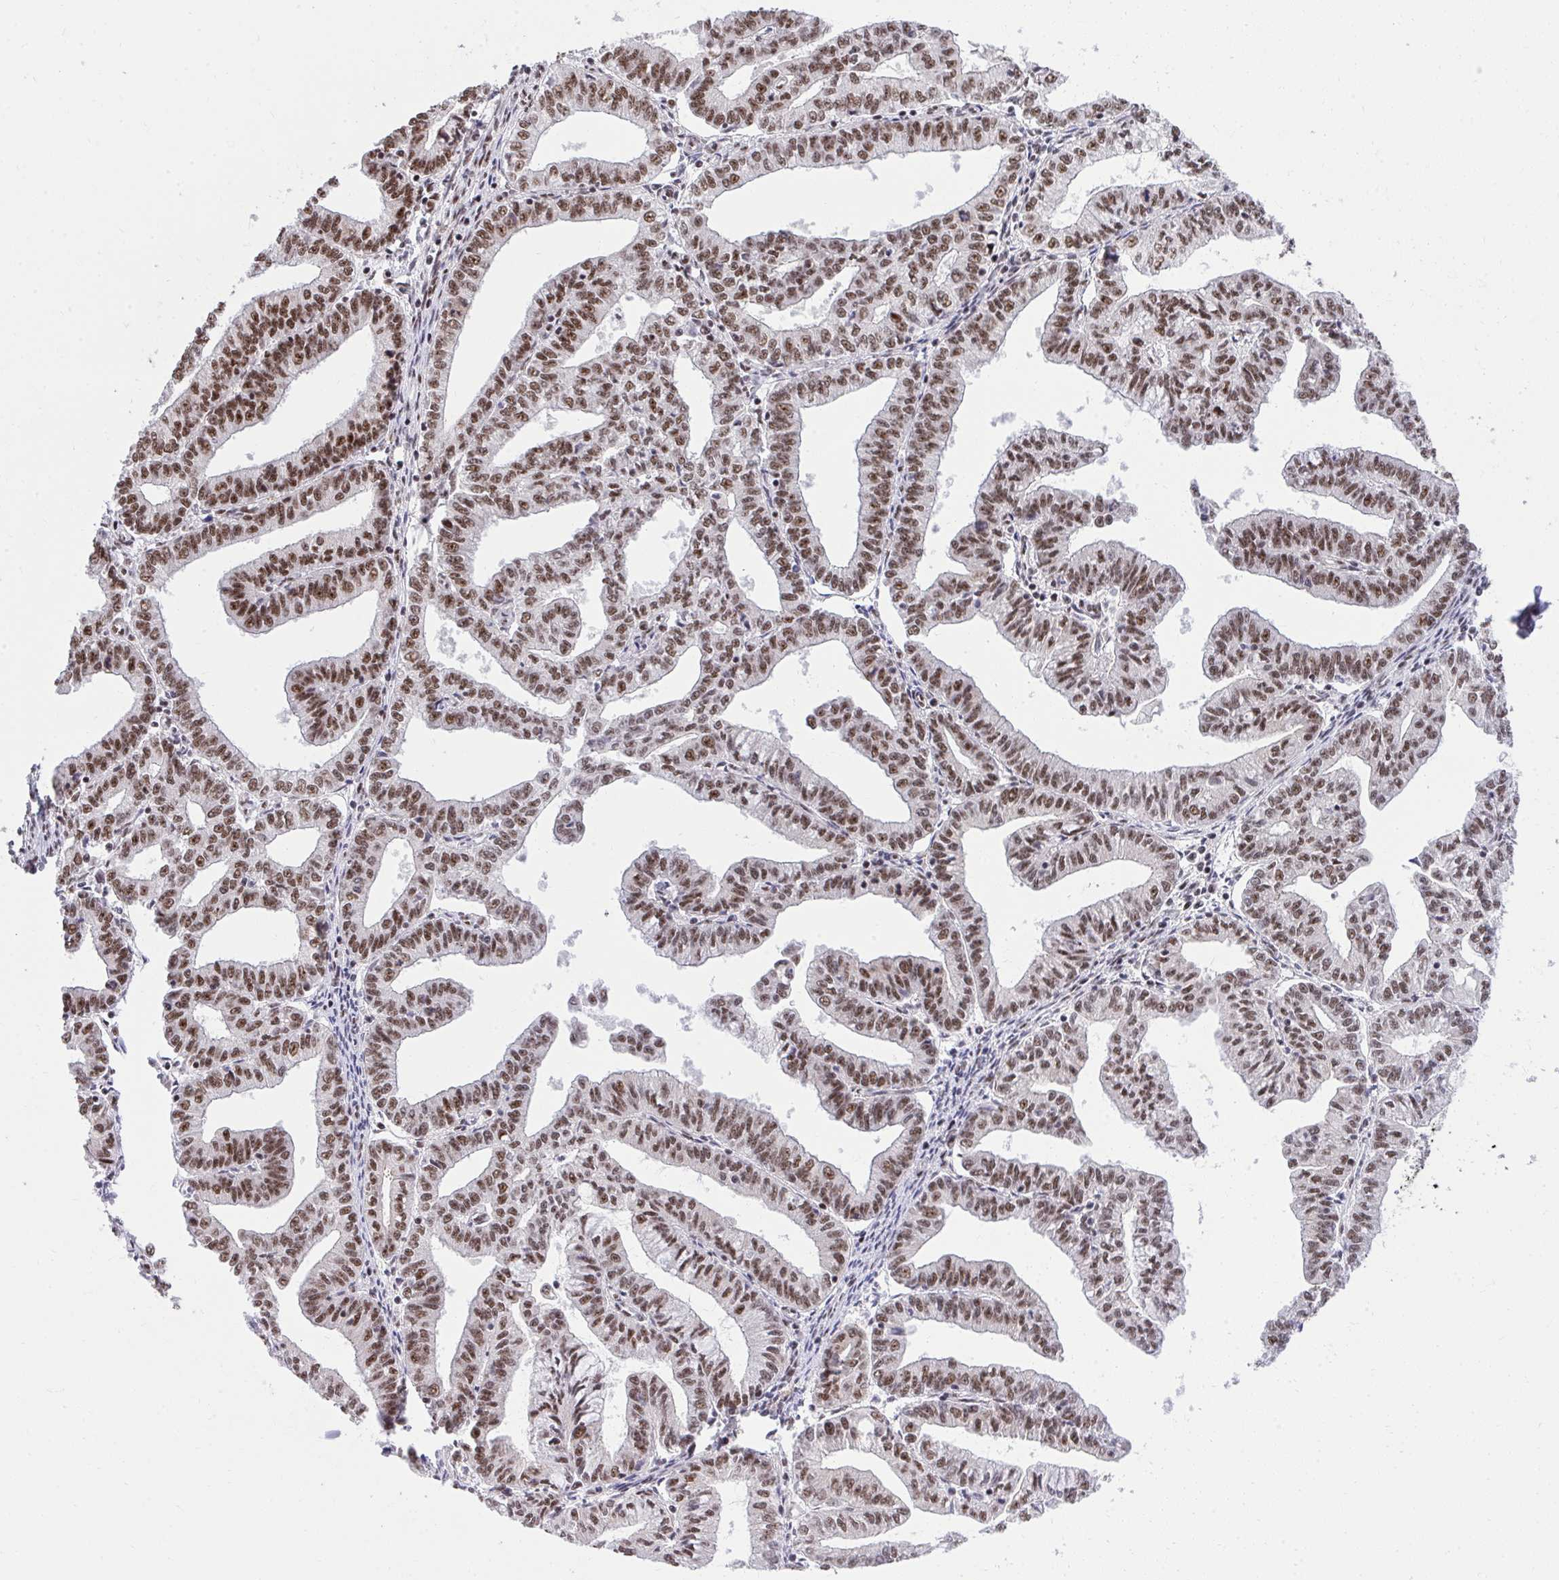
{"staining": {"intensity": "moderate", "quantity": ">75%", "location": "nuclear"}, "tissue": "endometrial cancer", "cell_type": "Tumor cells", "image_type": "cancer", "snomed": [{"axis": "morphology", "description": "Adenocarcinoma, NOS"}, {"axis": "topography", "description": "Endometrium"}], "caption": "The immunohistochemical stain labels moderate nuclear expression in tumor cells of endometrial adenocarcinoma tissue.", "gene": "SYNE4", "patient": {"sex": "female", "age": 61}}